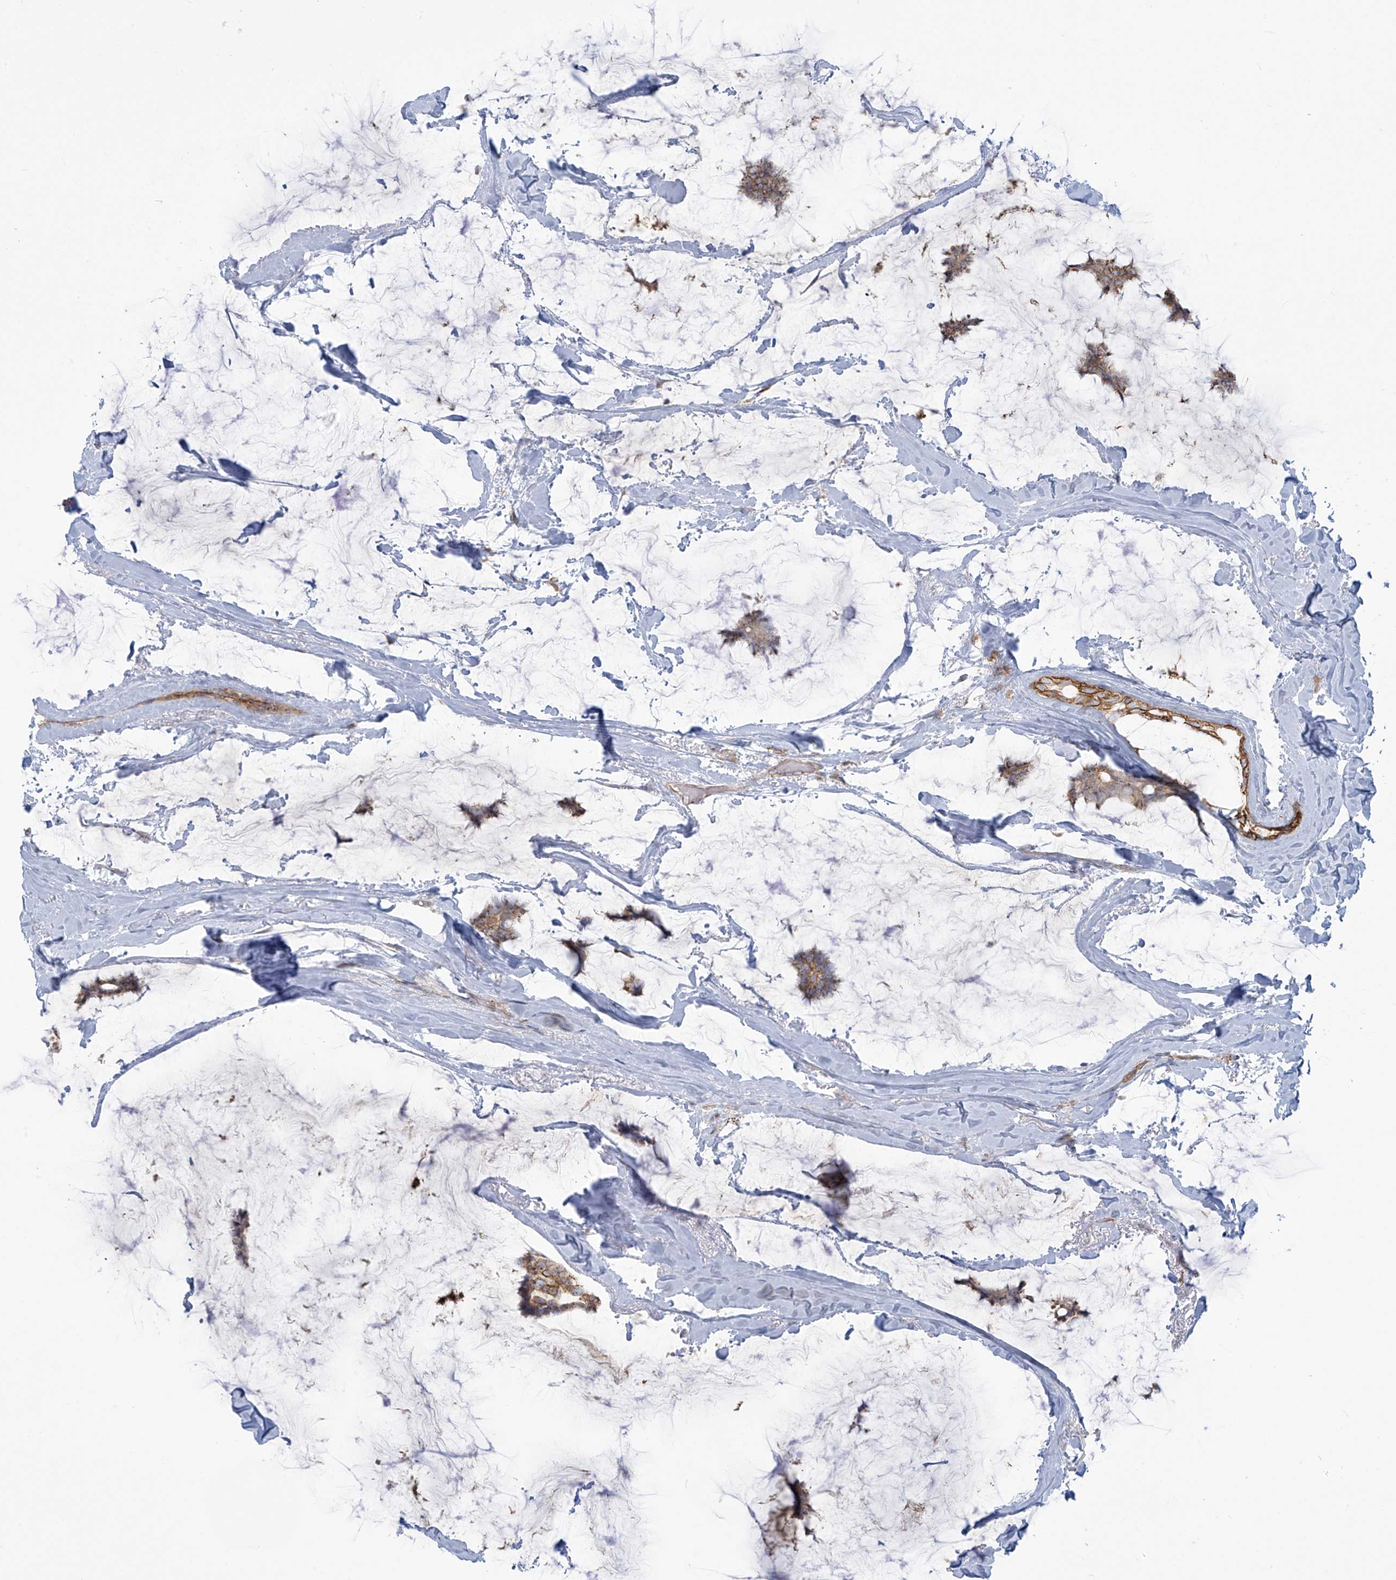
{"staining": {"intensity": "weak", "quantity": ">75%", "location": "cytoplasmic/membranous"}, "tissue": "breast cancer", "cell_type": "Tumor cells", "image_type": "cancer", "snomed": [{"axis": "morphology", "description": "Duct carcinoma"}, {"axis": "topography", "description": "Breast"}], "caption": "Breast cancer (infiltrating ductal carcinoma) was stained to show a protein in brown. There is low levels of weak cytoplasmic/membranous positivity in approximately >75% of tumor cells.", "gene": "LZTS3", "patient": {"sex": "female", "age": 93}}